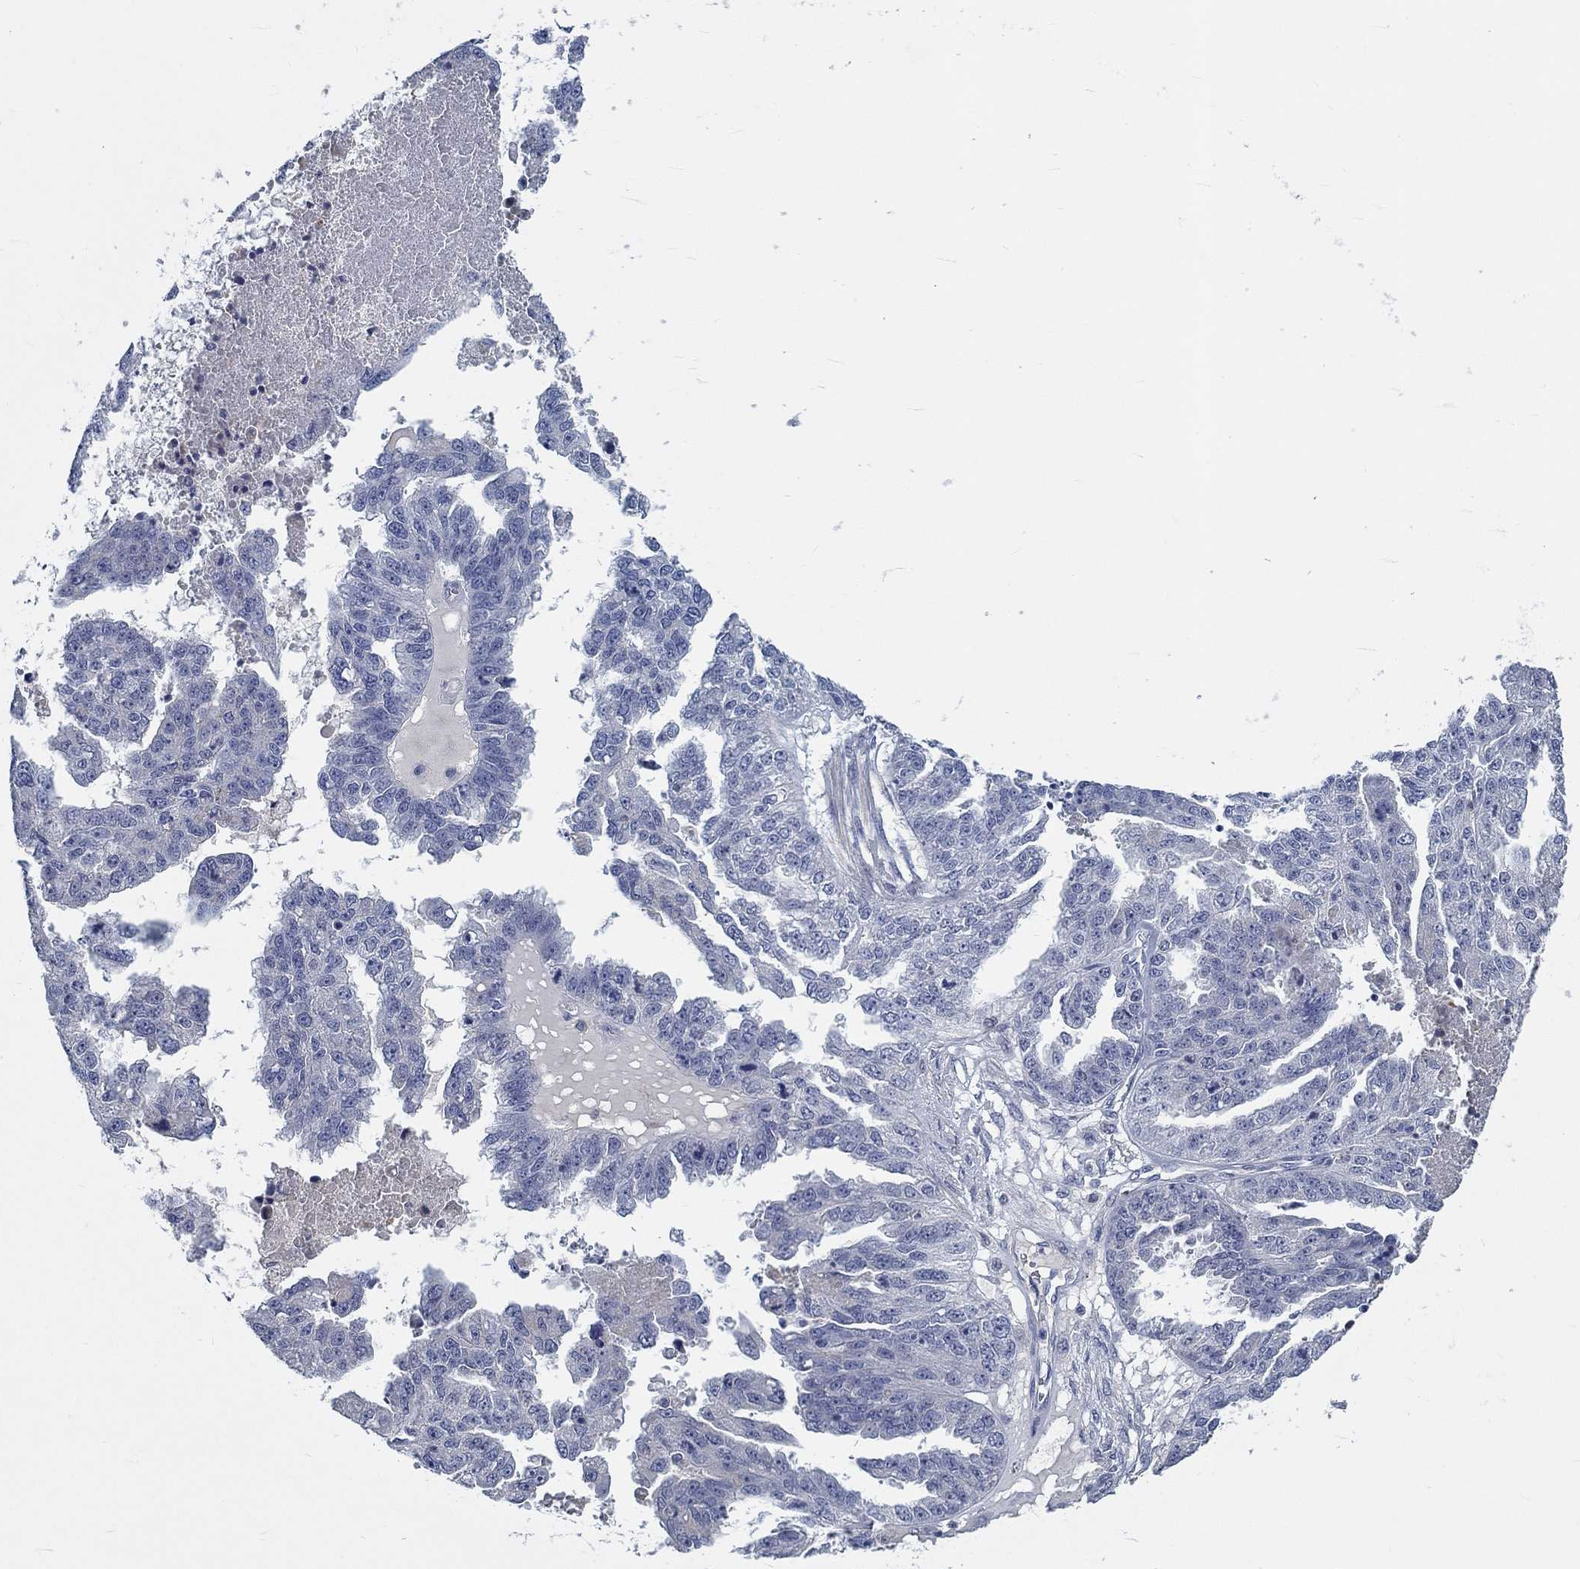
{"staining": {"intensity": "negative", "quantity": "none", "location": "none"}, "tissue": "ovarian cancer", "cell_type": "Tumor cells", "image_type": "cancer", "snomed": [{"axis": "morphology", "description": "Cystadenocarcinoma, serous, NOS"}, {"axis": "topography", "description": "Ovary"}], "caption": "Photomicrograph shows no protein staining in tumor cells of ovarian serous cystadenocarcinoma tissue.", "gene": "MYBPC1", "patient": {"sex": "female", "age": 58}}